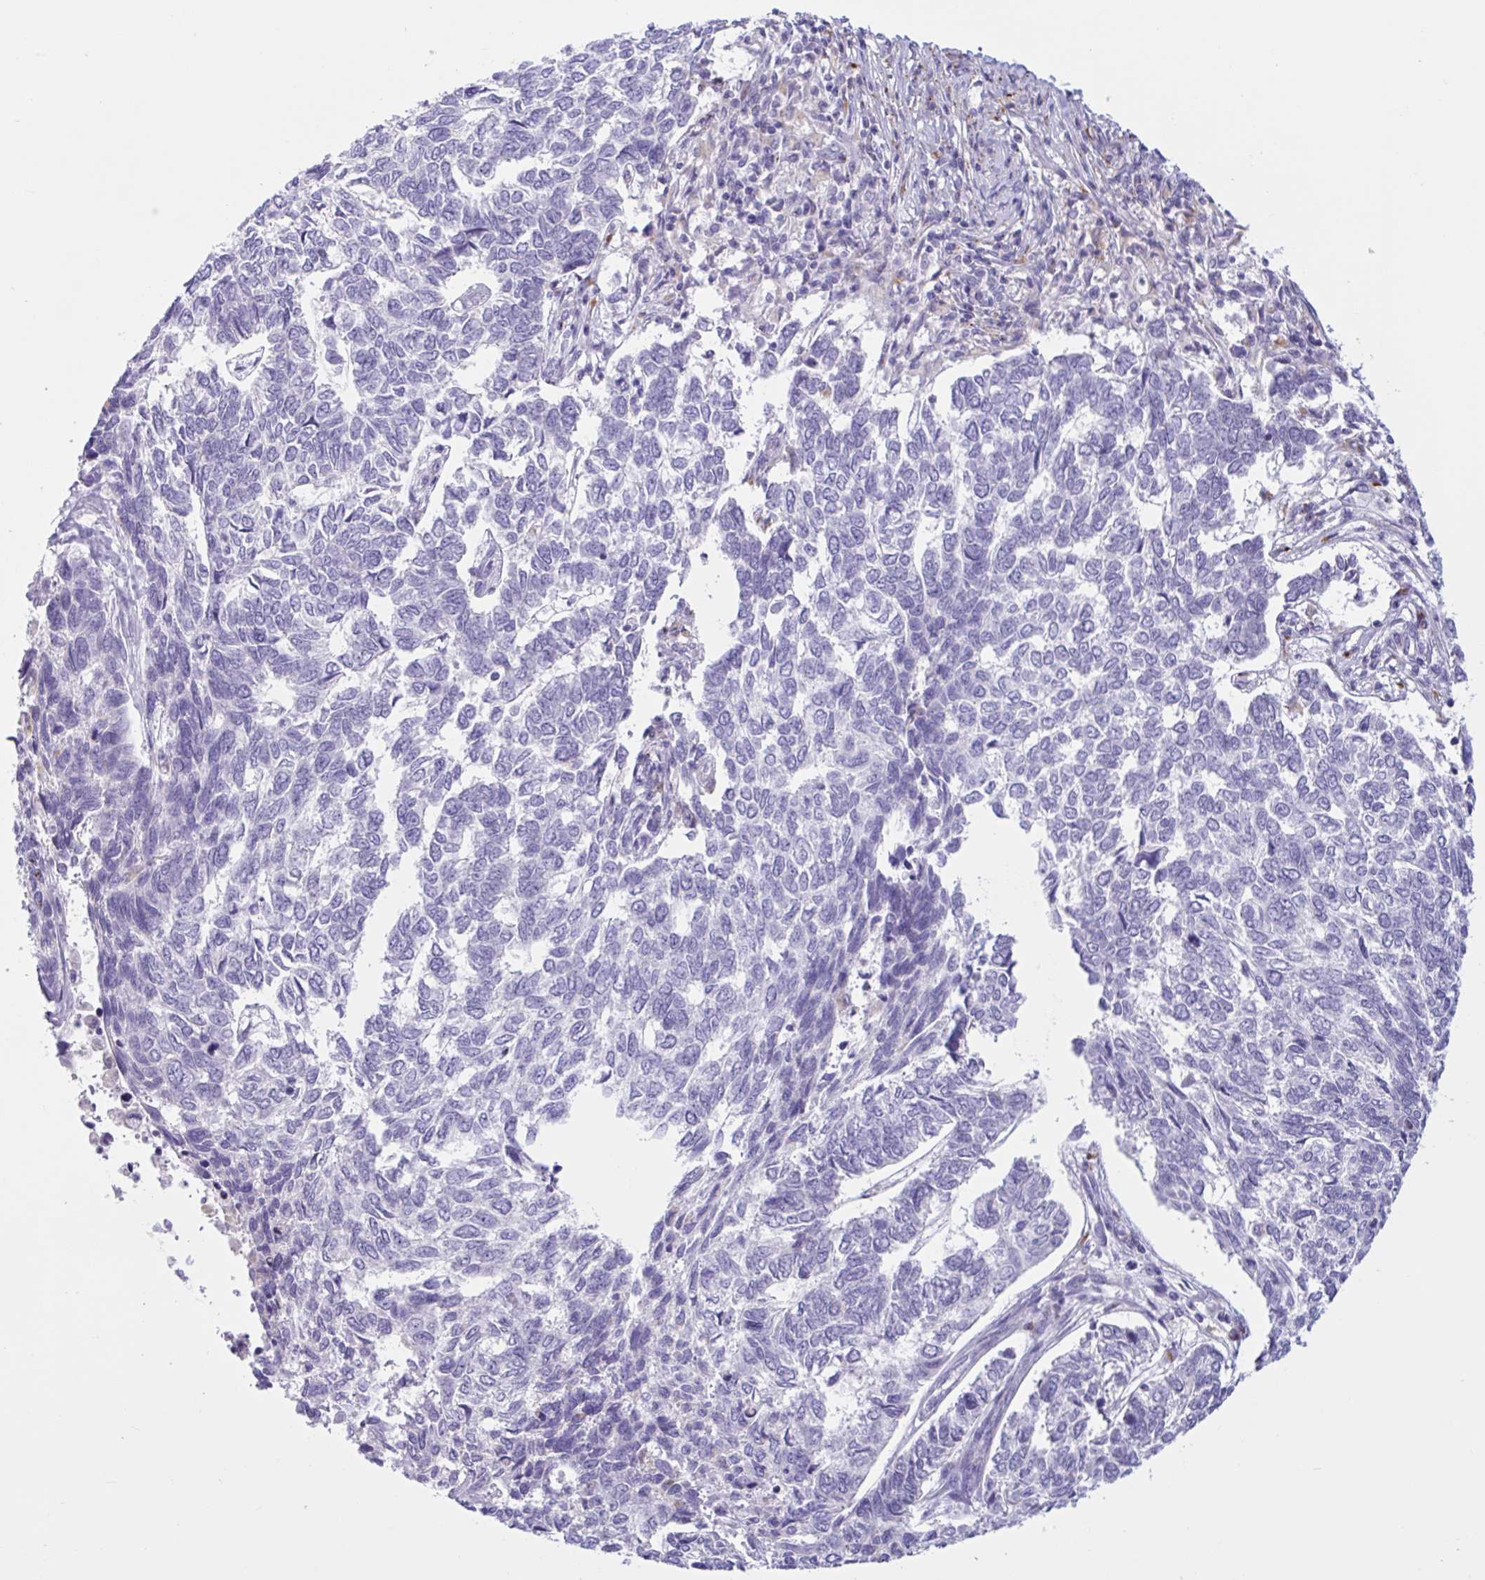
{"staining": {"intensity": "negative", "quantity": "none", "location": "none"}, "tissue": "skin cancer", "cell_type": "Tumor cells", "image_type": "cancer", "snomed": [{"axis": "morphology", "description": "Basal cell carcinoma"}, {"axis": "topography", "description": "Skin"}], "caption": "Tumor cells show no significant positivity in skin basal cell carcinoma.", "gene": "XCL1", "patient": {"sex": "female", "age": 65}}